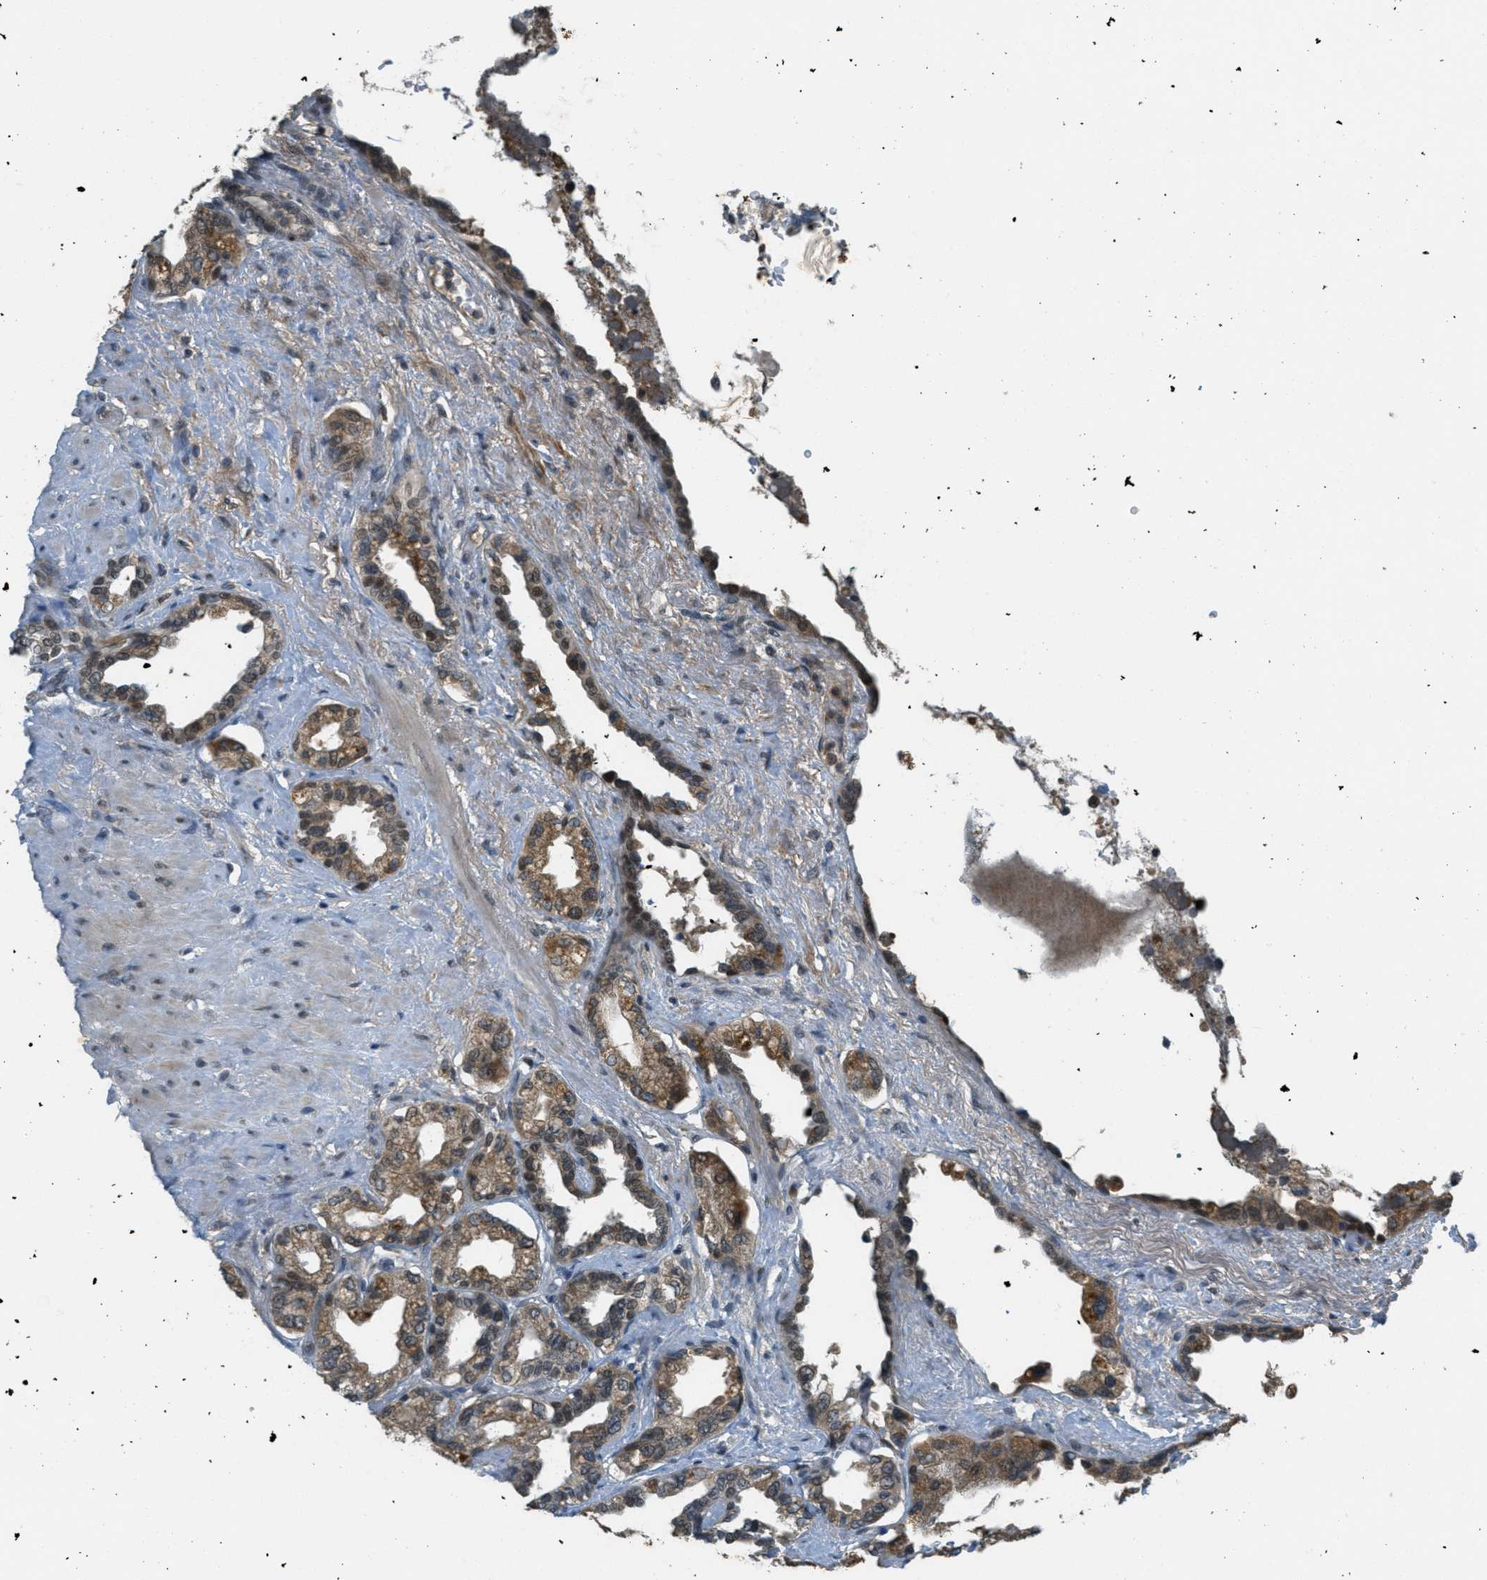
{"staining": {"intensity": "weak", "quantity": ">75%", "location": "cytoplasmic/membranous"}, "tissue": "seminal vesicle", "cell_type": "Glandular cells", "image_type": "normal", "snomed": [{"axis": "morphology", "description": "Normal tissue, NOS"}, {"axis": "topography", "description": "Seminal veicle"}], "caption": "Brown immunohistochemical staining in normal seminal vesicle exhibits weak cytoplasmic/membranous expression in approximately >75% of glandular cells. The staining was performed using DAB (3,3'-diaminobenzidine) to visualize the protein expression in brown, while the nuclei were stained in blue with hematoxylin (Magnification: 20x).", "gene": "TCF20", "patient": {"sex": "male", "age": 61}}